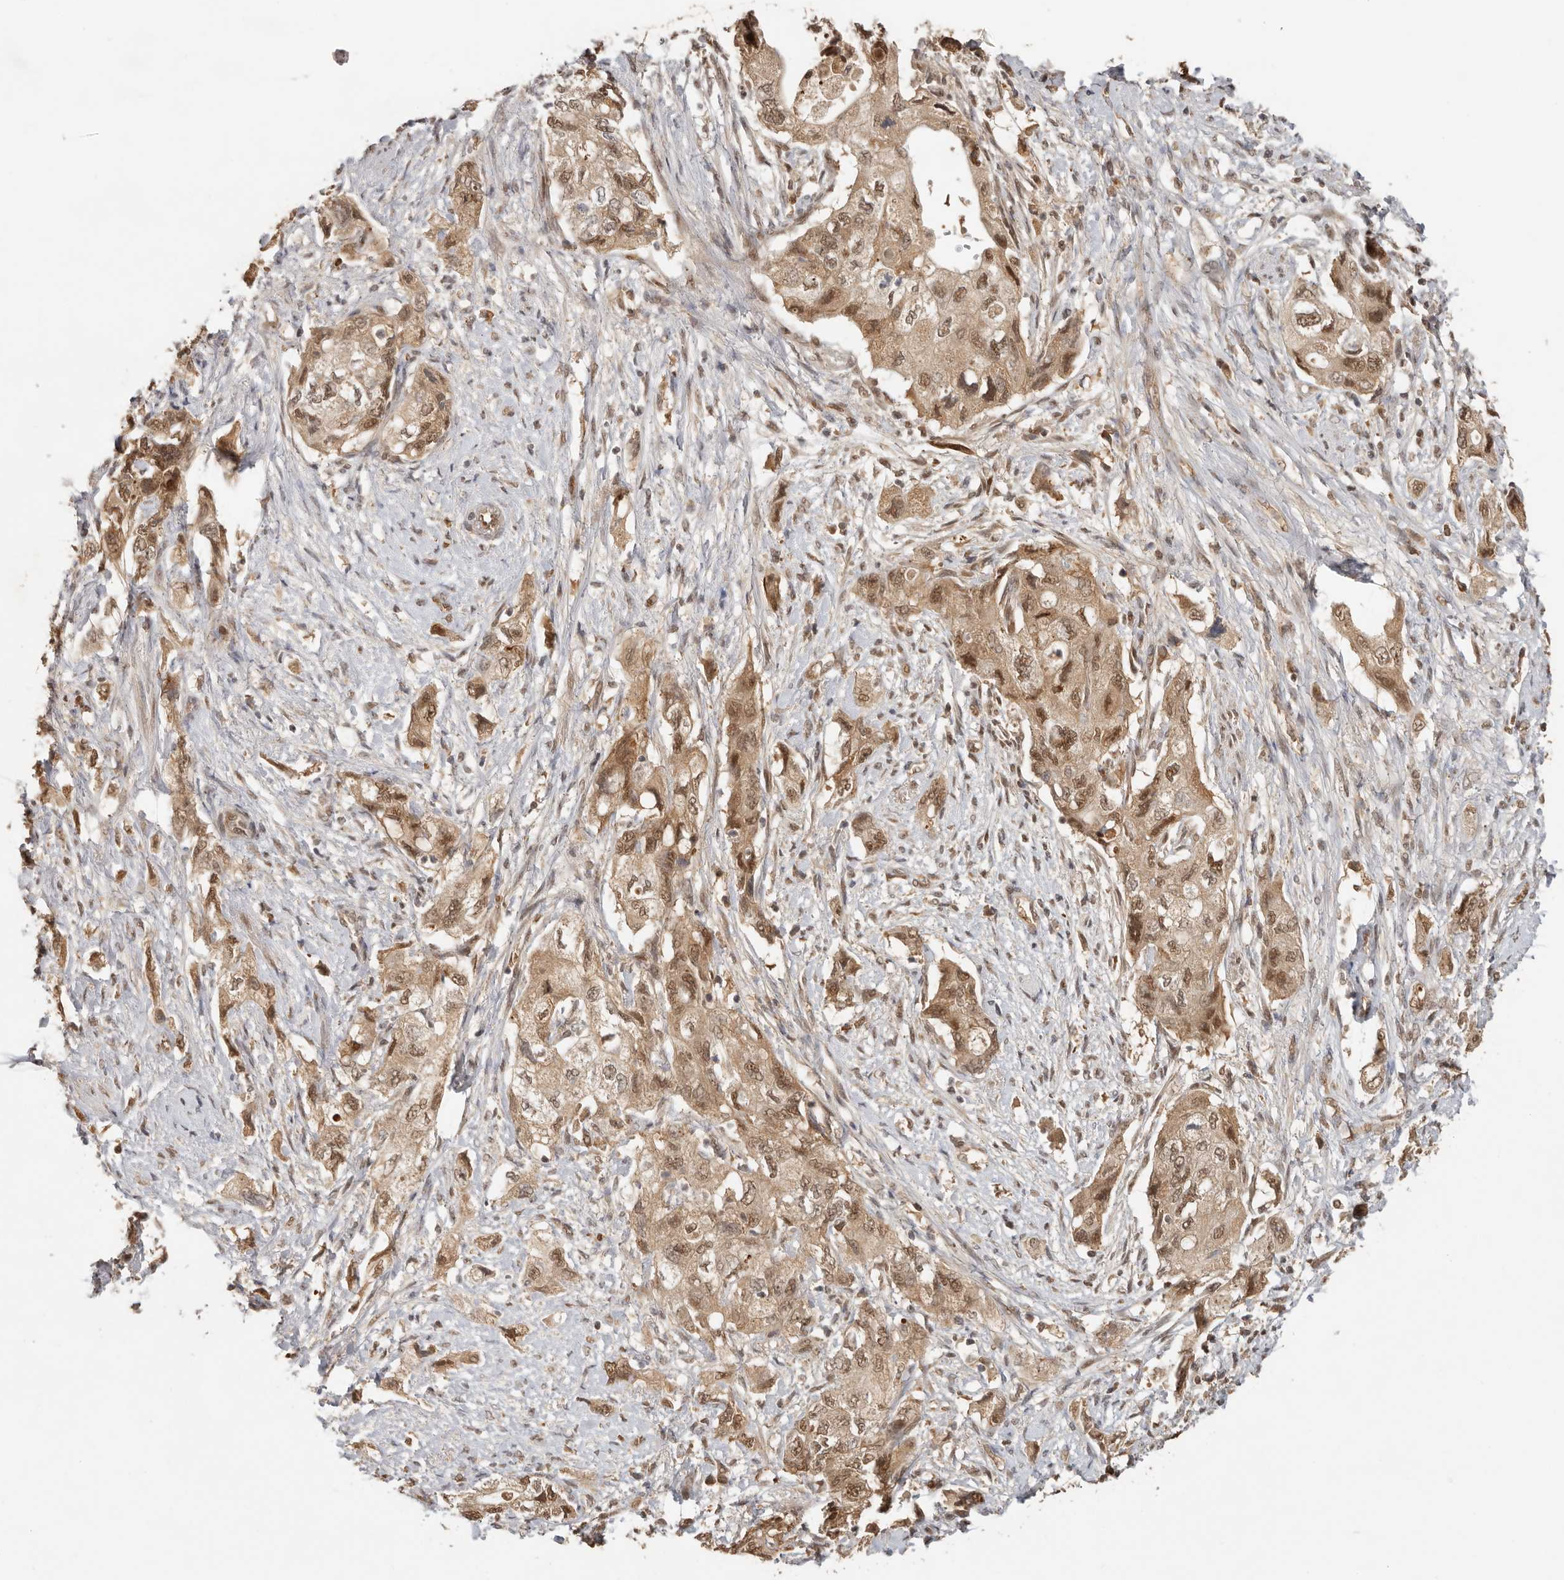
{"staining": {"intensity": "moderate", "quantity": ">75%", "location": "cytoplasmic/membranous,nuclear"}, "tissue": "pancreatic cancer", "cell_type": "Tumor cells", "image_type": "cancer", "snomed": [{"axis": "morphology", "description": "Adenocarcinoma, NOS"}, {"axis": "topography", "description": "Pancreas"}], "caption": "Brown immunohistochemical staining in pancreatic adenocarcinoma reveals moderate cytoplasmic/membranous and nuclear positivity in approximately >75% of tumor cells.", "gene": "PSMA5", "patient": {"sex": "female", "age": 73}}